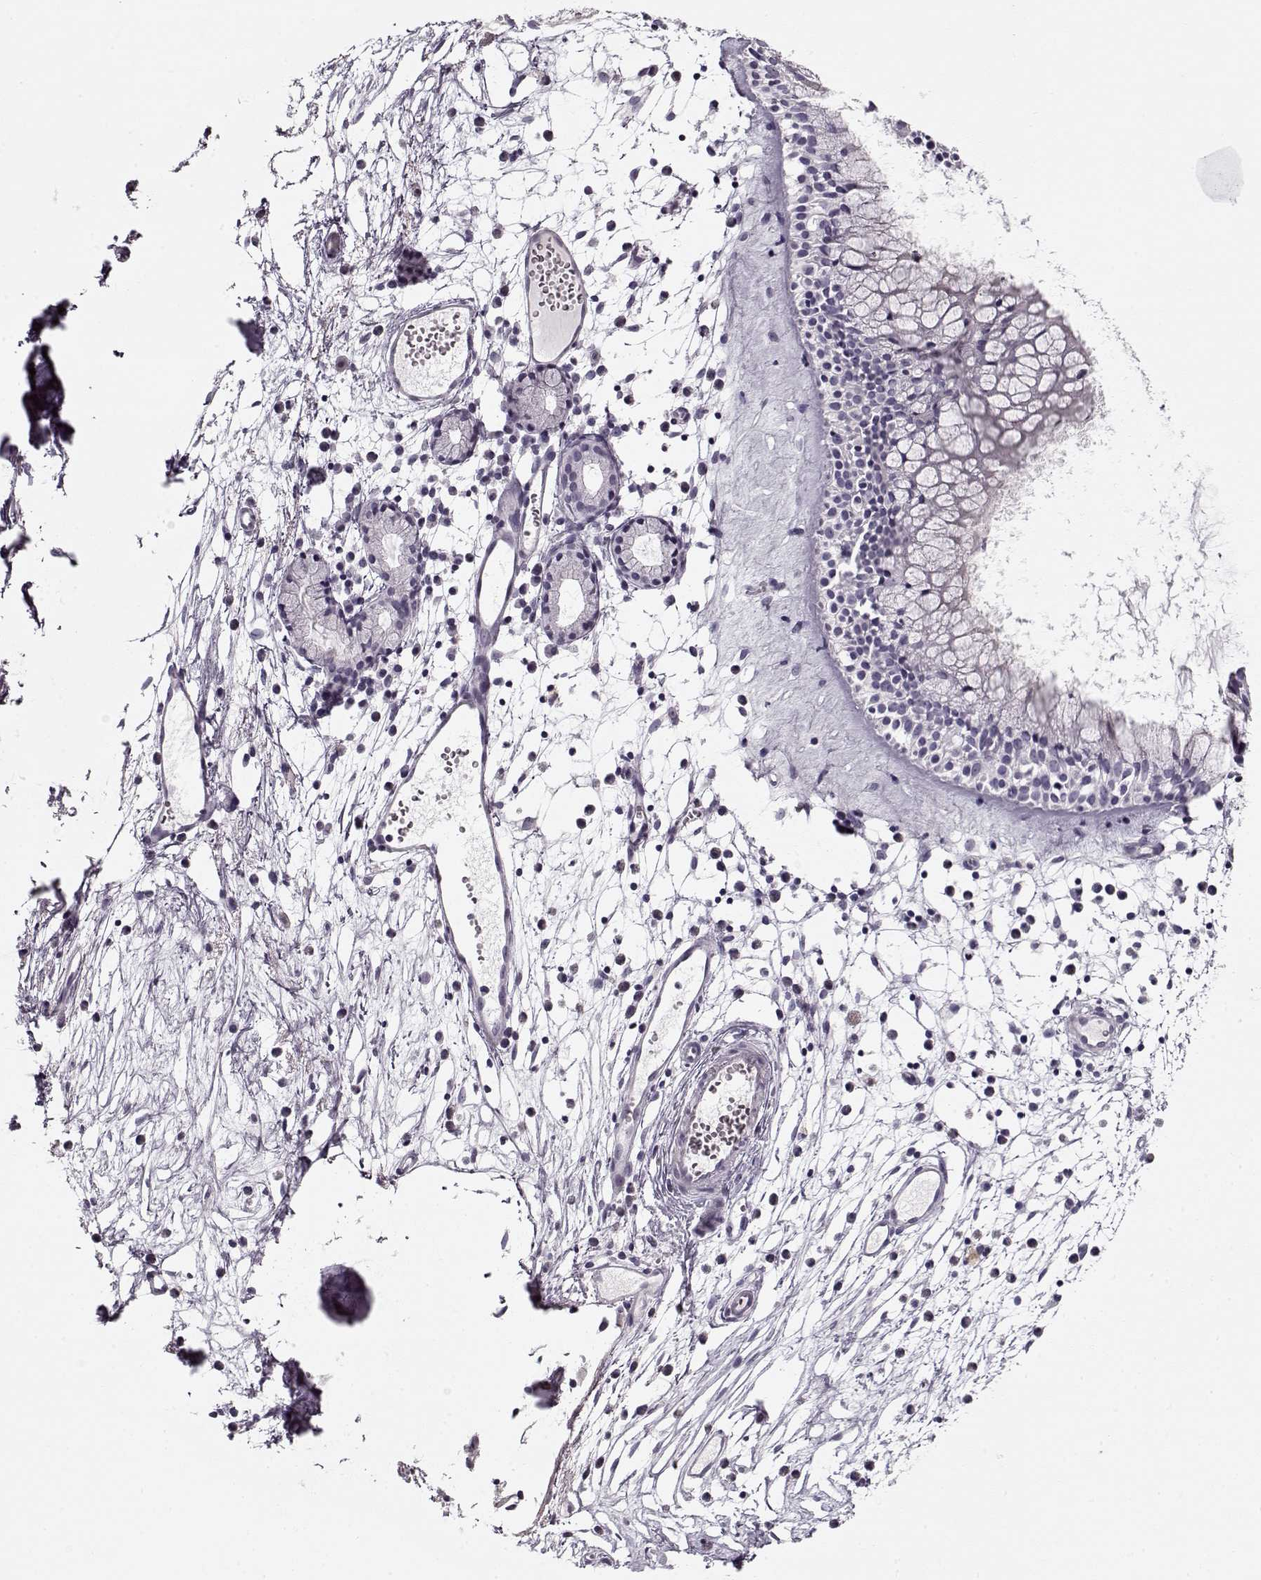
{"staining": {"intensity": "negative", "quantity": "none", "location": "none"}, "tissue": "nasopharynx", "cell_type": "Respiratory epithelial cells", "image_type": "normal", "snomed": [{"axis": "morphology", "description": "Normal tissue, NOS"}, {"axis": "topography", "description": "Nasopharynx"}], "caption": "A high-resolution image shows immunohistochemistry (IHC) staining of normal nasopharynx, which reveals no significant positivity in respiratory epithelial cells.", "gene": "PNMT", "patient": {"sex": "female", "age": 85}}